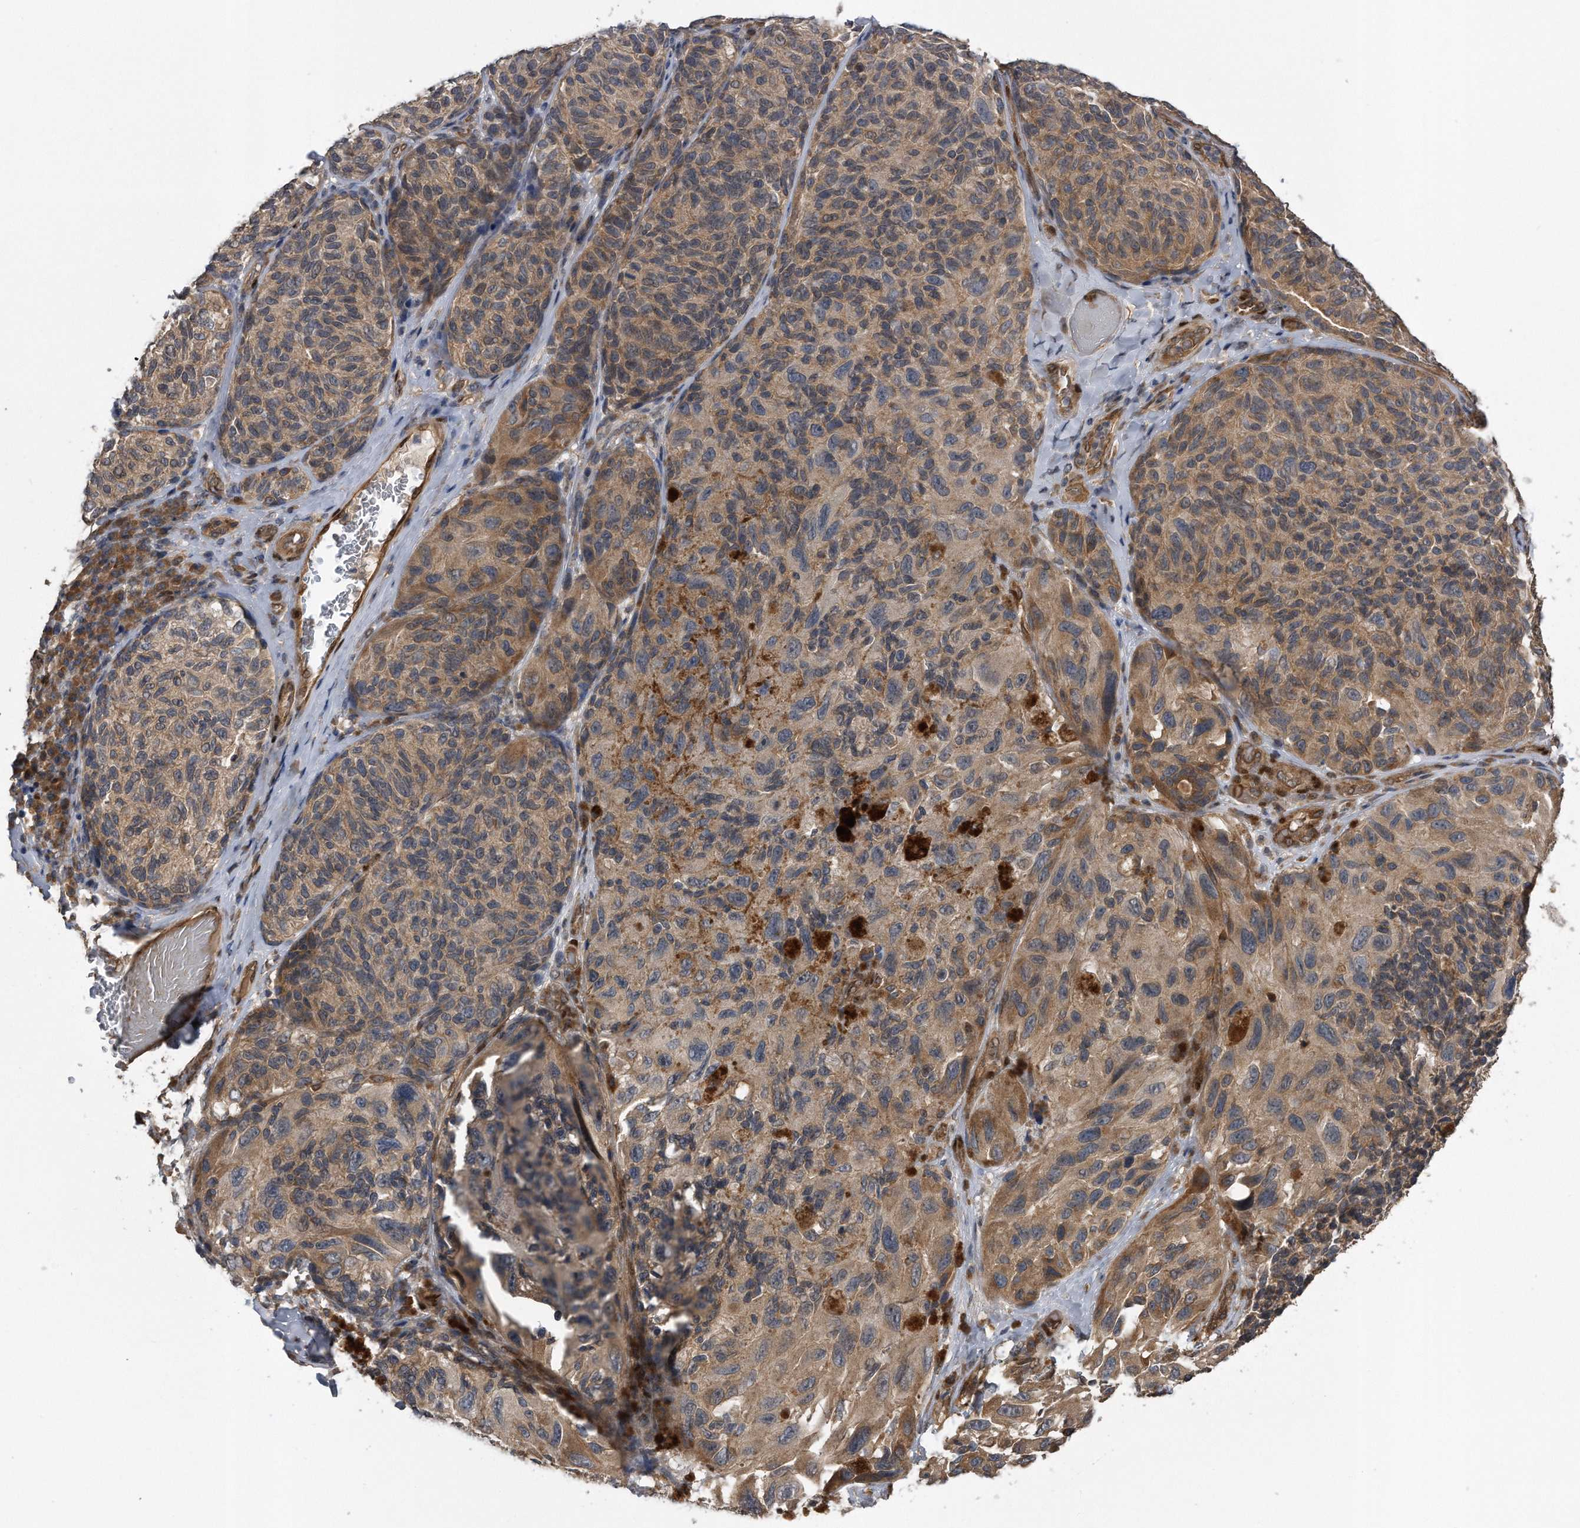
{"staining": {"intensity": "weak", "quantity": "25%-75%", "location": "cytoplasmic/membranous"}, "tissue": "melanoma", "cell_type": "Tumor cells", "image_type": "cancer", "snomed": [{"axis": "morphology", "description": "Malignant melanoma, NOS"}, {"axis": "topography", "description": "Skin"}], "caption": "This is an image of immunohistochemistry staining of malignant melanoma, which shows weak expression in the cytoplasmic/membranous of tumor cells.", "gene": "ZNF79", "patient": {"sex": "female", "age": 73}}